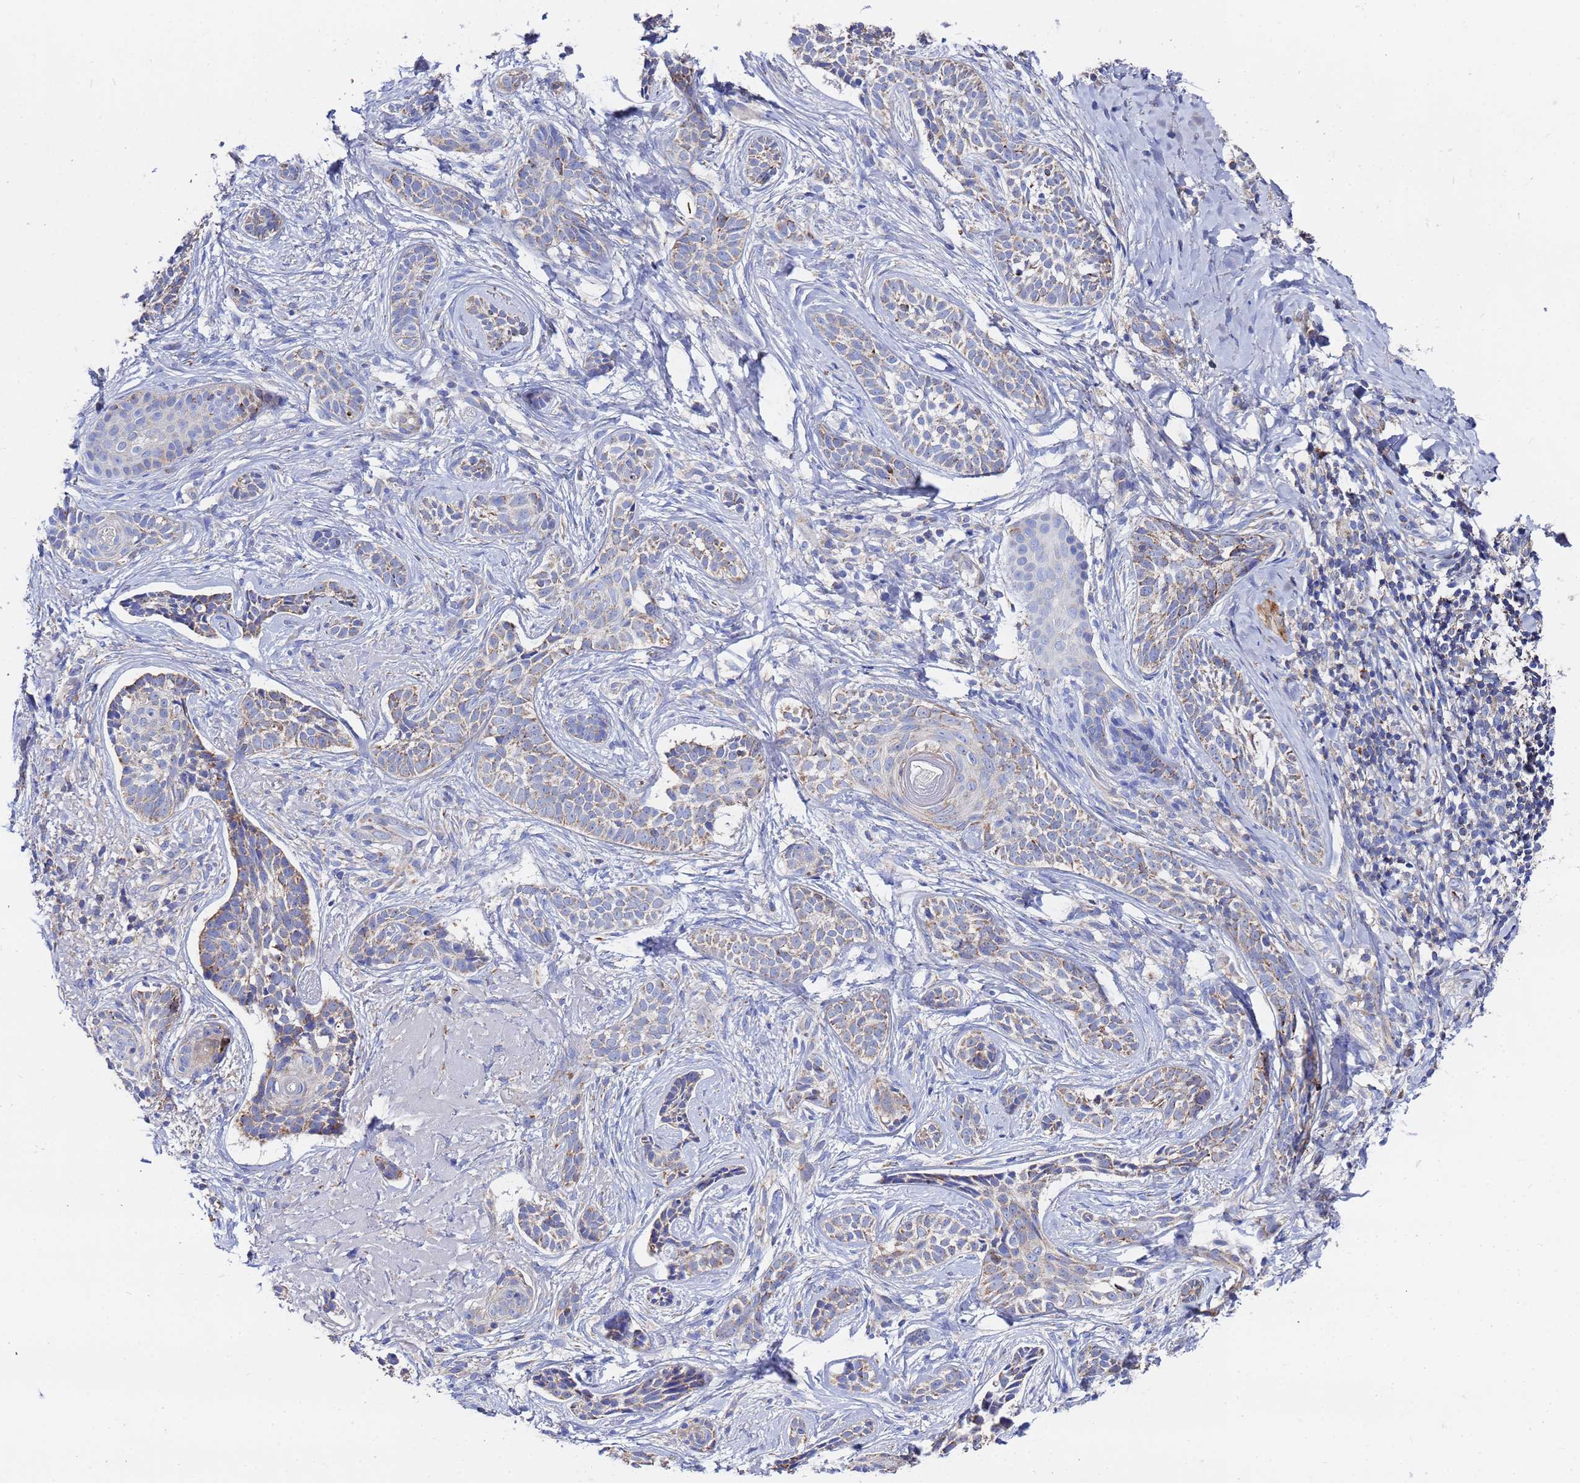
{"staining": {"intensity": "weak", "quantity": "25%-75%", "location": "cytoplasmic/membranous"}, "tissue": "skin cancer", "cell_type": "Tumor cells", "image_type": "cancer", "snomed": [{"axis": "morphology", "description": "Basal cell carcinoma"}, {"axis": "topography", "description": "Skin"}], "caption": "IHC staining of basal cell carcinoma (skin), which demonstrates low levels of weak cytoplasmic/membranous positivity in approximately 25%-75% of tumor cells indicating weak cytoplasmic/membranous protein positivity. The staining was performed using DAB (brown) for protein detection and nuclei were counterstained in hematoxylin (blue).", "gene": "FAHD2A", "patient": {"sex": "male", "age": 71}}